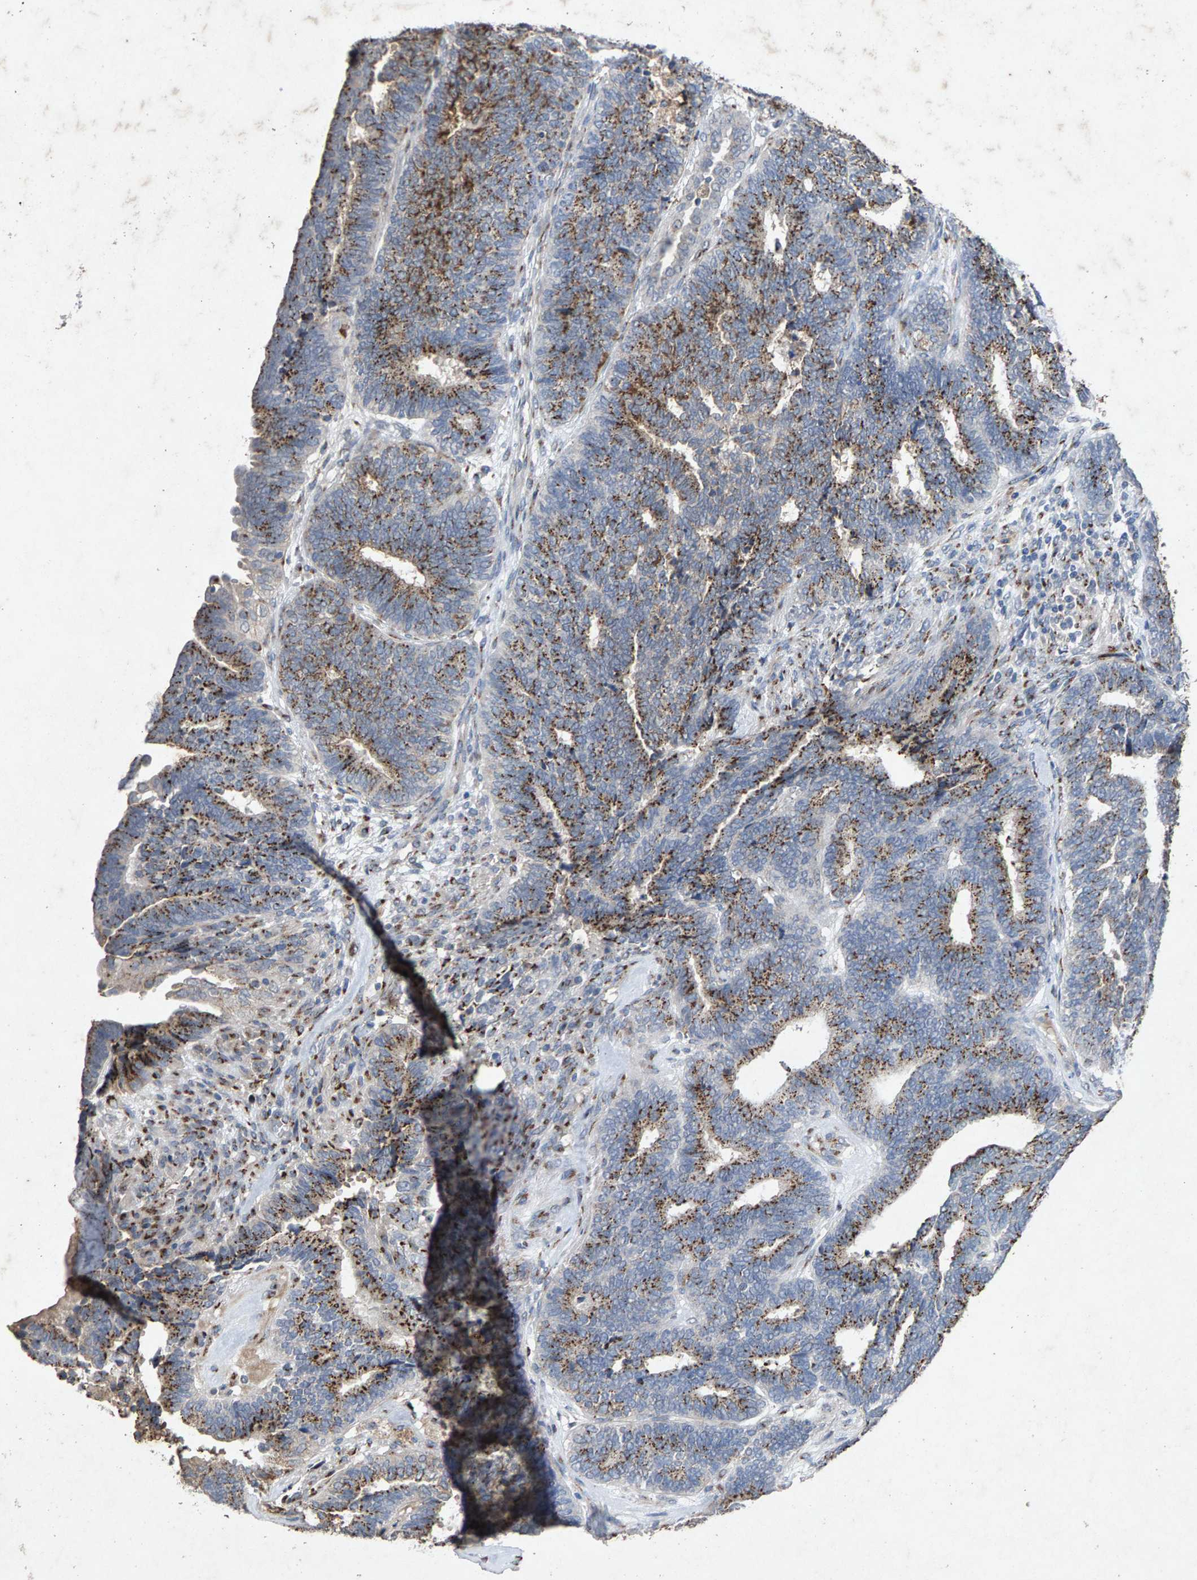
{"staining": {"intensity": "moderate", "quantity": ">75%", "location": "cytoplasmic/membranous"}, "tissue": "endometrial cancer", "cell_type": "Tumor cells", "image_type": "cancer", "snomed": [{"axis": "morphology", "description": "Adenocarcinoma, NOS"}, {"axis": "topography", "description": "Endometrium"}], "caption": "Endometrial adenocarcinoma stained with DAB (3,3'-diaminobenzidine) immunohistochemistry (IHC) shows medium levels of moderate cytoplasmic/membranous expression in approximately >75% of tumor cells.", "gene": "MAN2A1", "patient": {"sex": "female", "age": 70}}